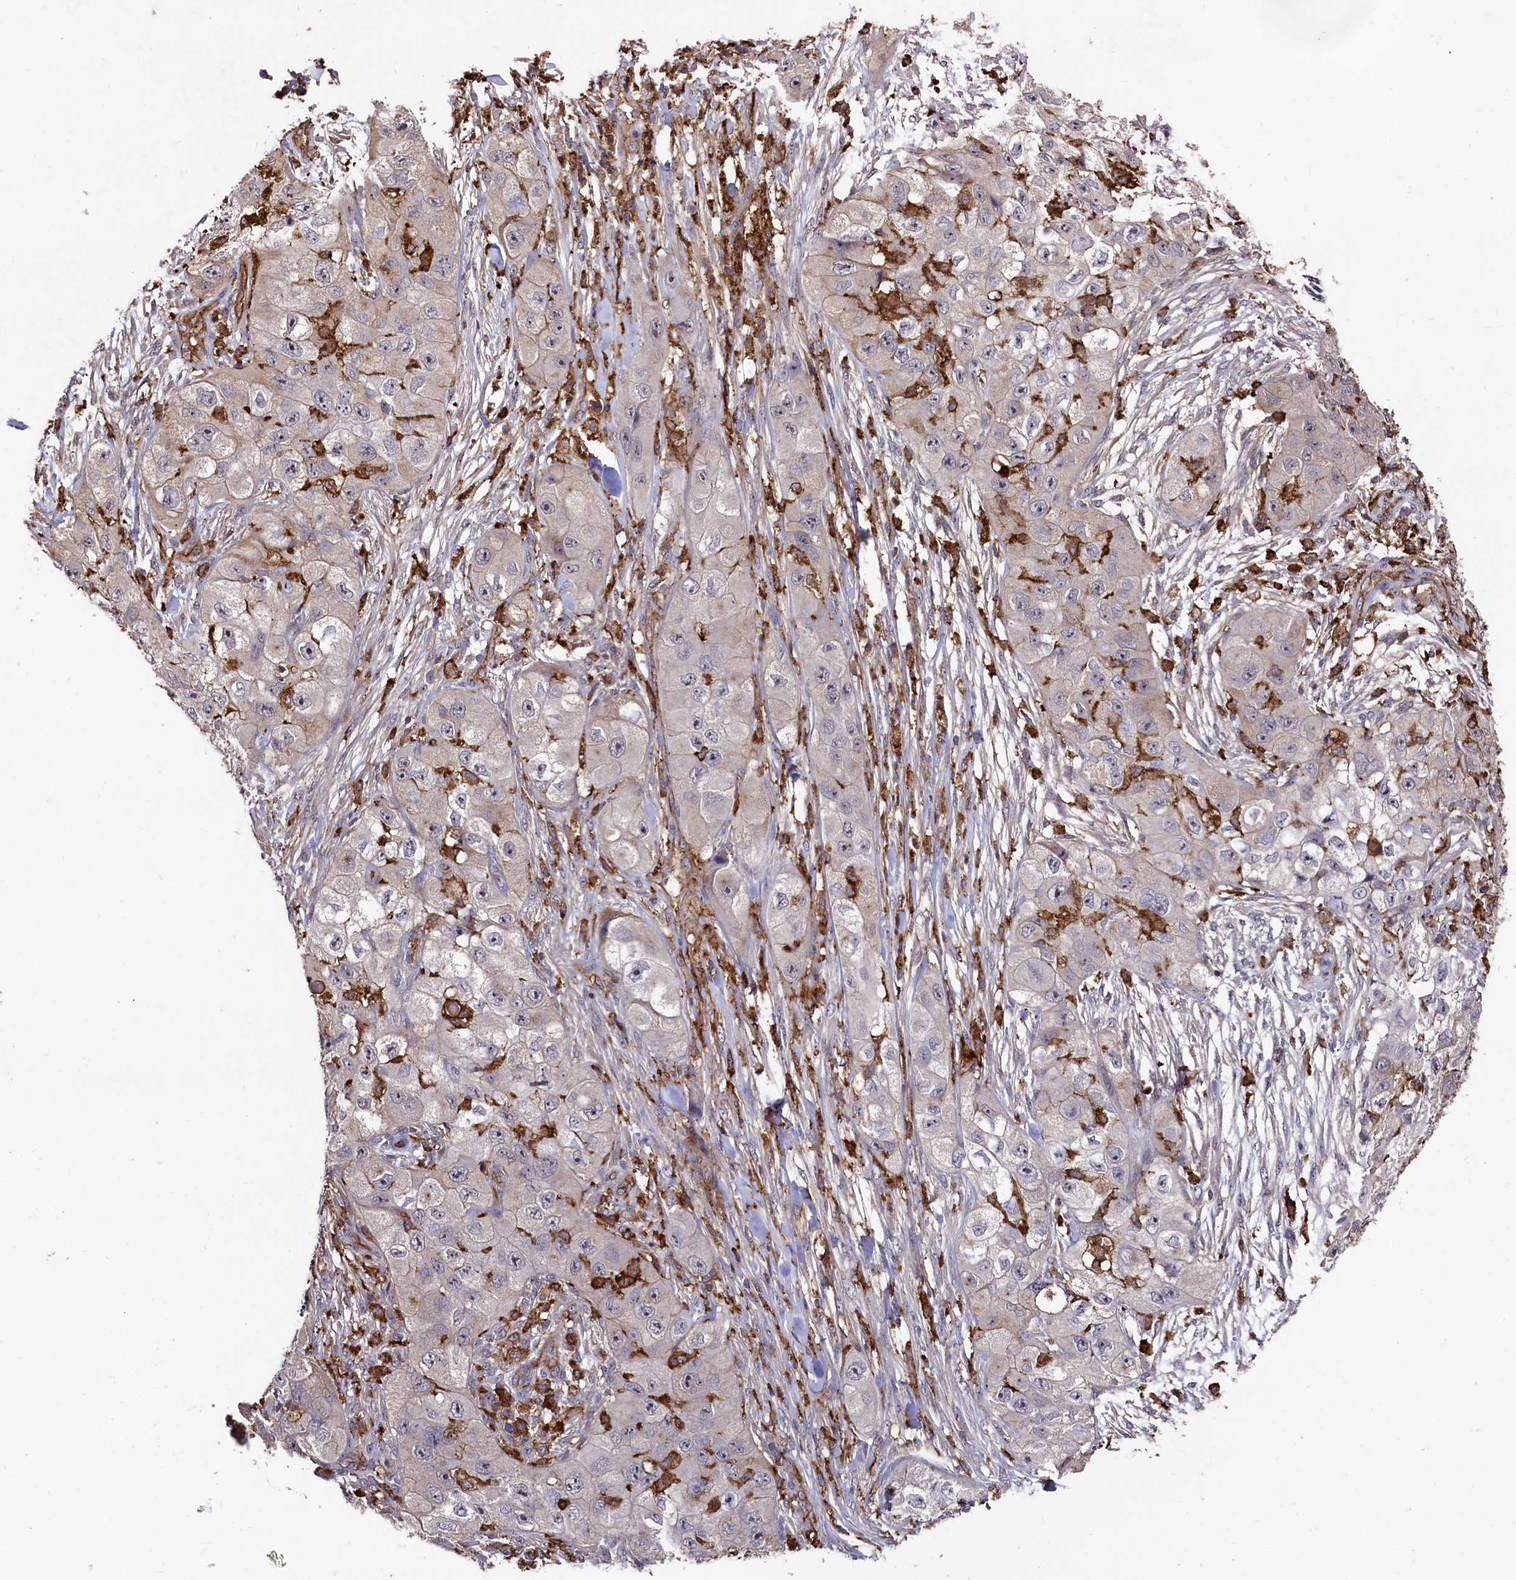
{"staining": {"intensity": "negative", "quantity": "none", "location": "none"}, "tissue": "skin cancer", "cell_type": "Tumor cells", "image_type": "cancer", "snomed": [{"axis": "morphology", "description": "Squamous cell carcinoma, NOS"}, {"axis": "topography", "description": "Skin"}, {"axis": "topography", "description": "Subcutis"}], "caption": "Skin squamous cell carcinoma was stained to show a protein in brown. There is no significant staining in tumor cells. The staining is performed using DAB brown chromogen with nuclei counter-stained in using hematoxylin.", "gene": "PLEKHO2", "patient": {"sex": "male", "age": 73}}